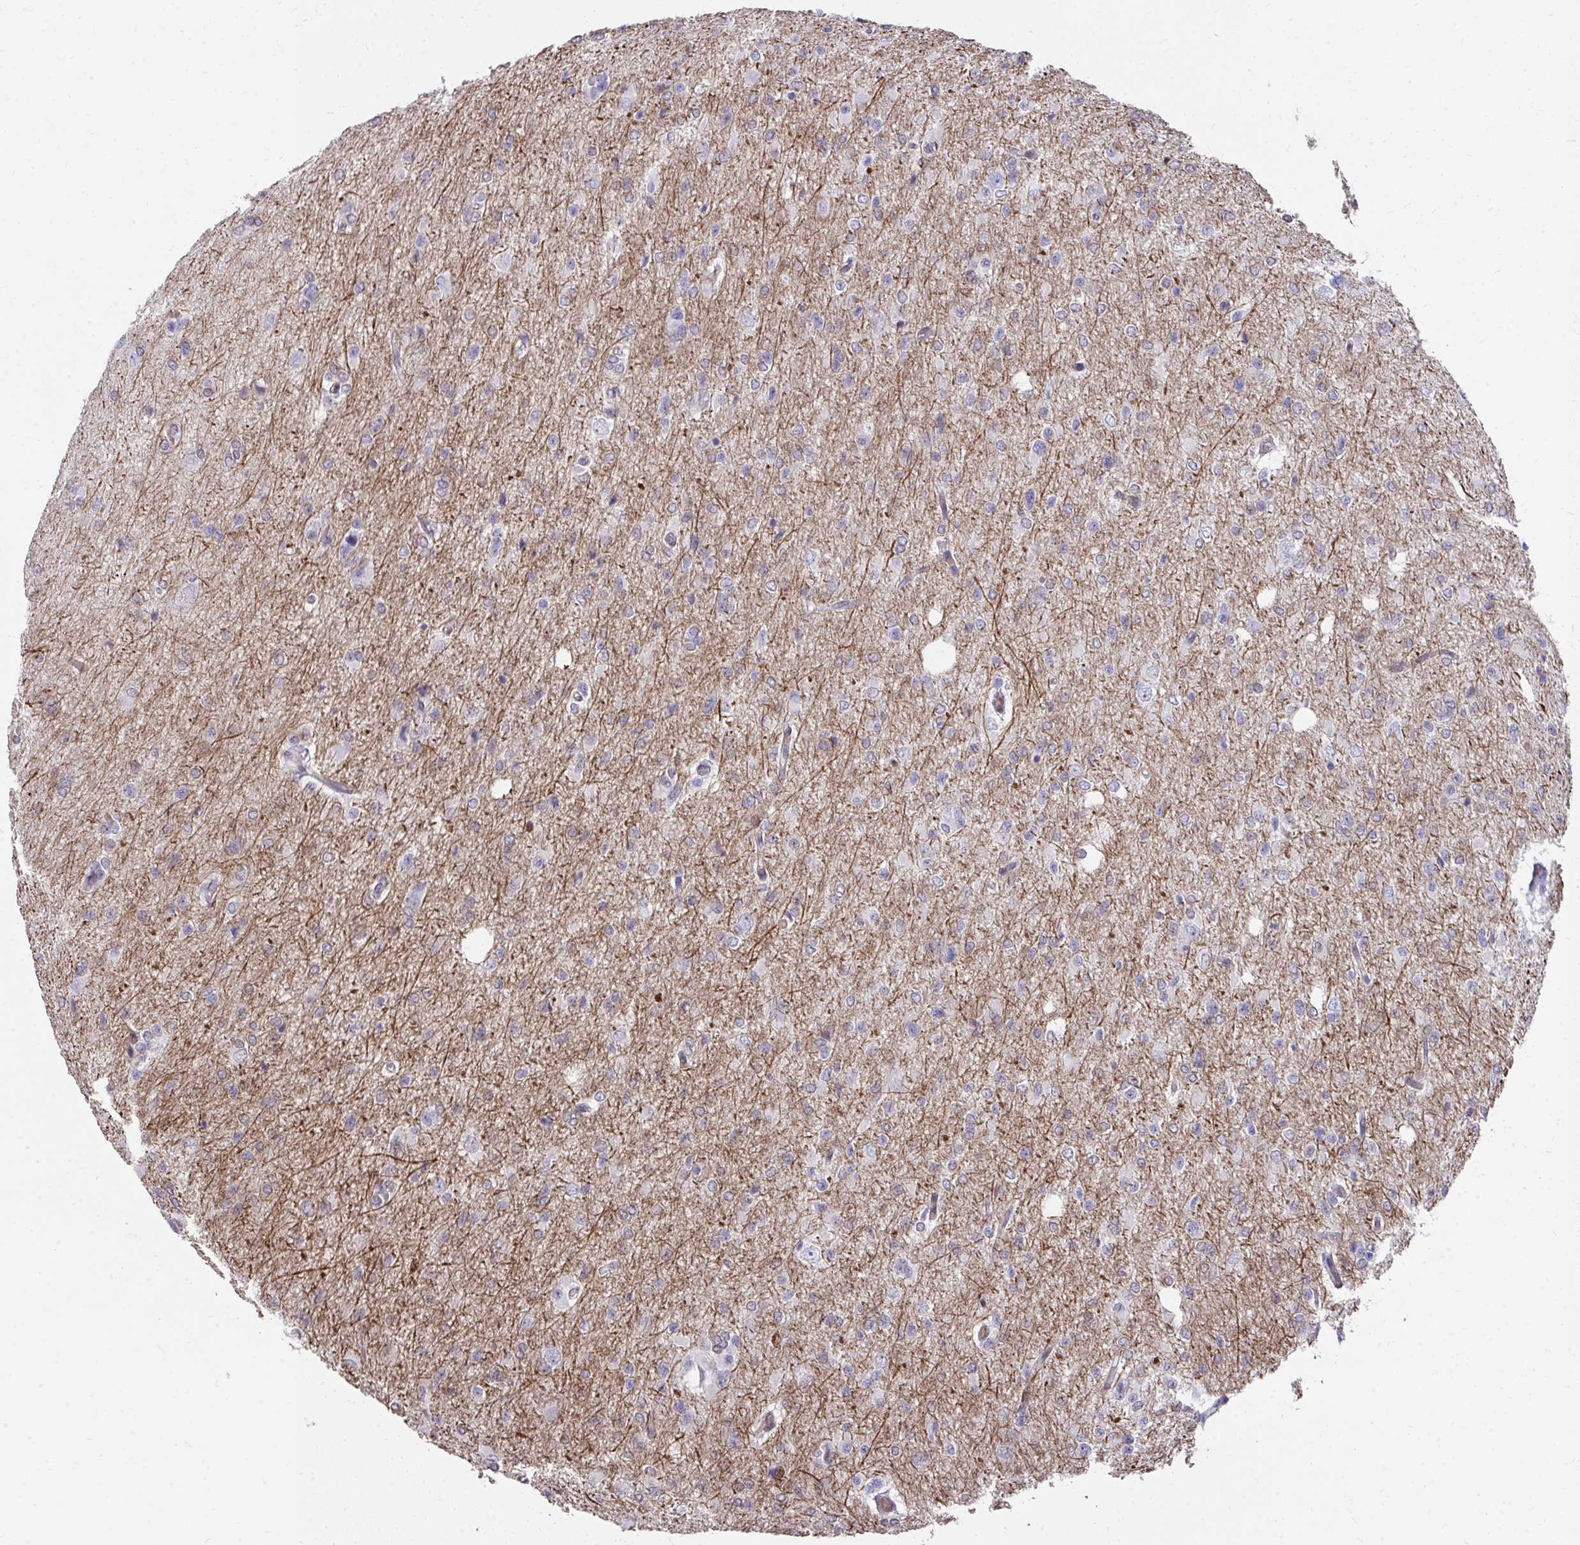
{"staining": {"intensity": "weak", "quantity": "<25%", "location": "cytoplasmic/membranous"}, "tissue": "glioma", "cell_type": "Tumor cells", "image_type": "cancer", "snomed": [{"axis": "morphology", "description": "Glioma, malignant, Low grade"}, {"axis": "topography", "description": "Brain"}], "caption": "The immunohistochemistry (IHC) histopathology image has no significant expression in tumor cells of malignant glioma (low-grade) tissue.", "gene": "FOXN3", "patient": {"sex": "male", "age": 26}}